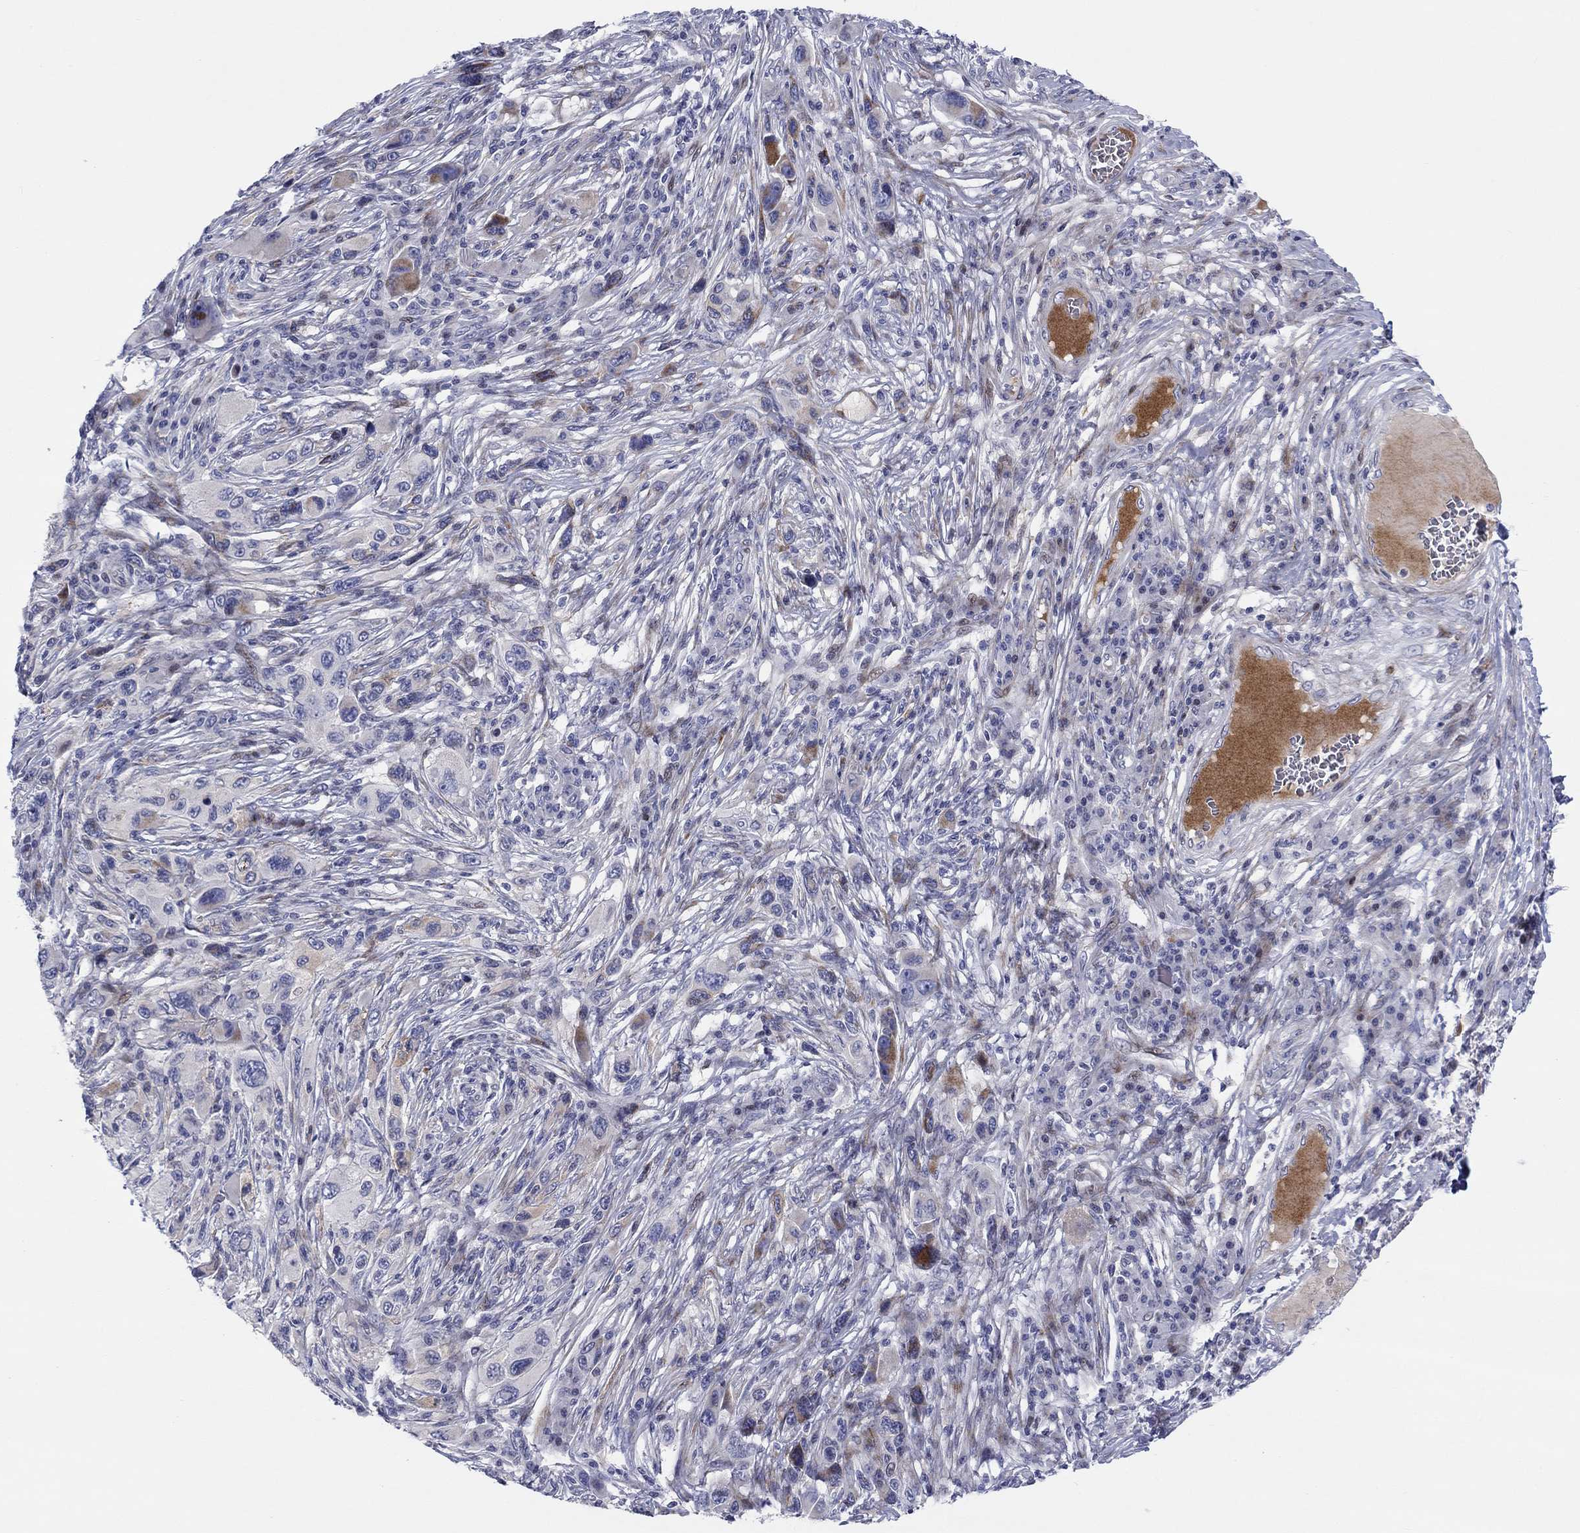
{"staining": {"intensity": "negative", "quantity": "none", "location": "none"}, "tissue": "melanoma", "cell_type": "Tumor cells", "image_type": "cancer", "snomed": [{"axis": "morphology", "description": "Malignant melanoma, NOS"}, {"axis": "topography", "description": "Skin"}], "caption": "Immunohistochemical staining of human malignant melanoma exhibits no significant staining in tumor cells.", "gene": "ARHGAP36", "patient": {"sex": "male", "age": 53}}